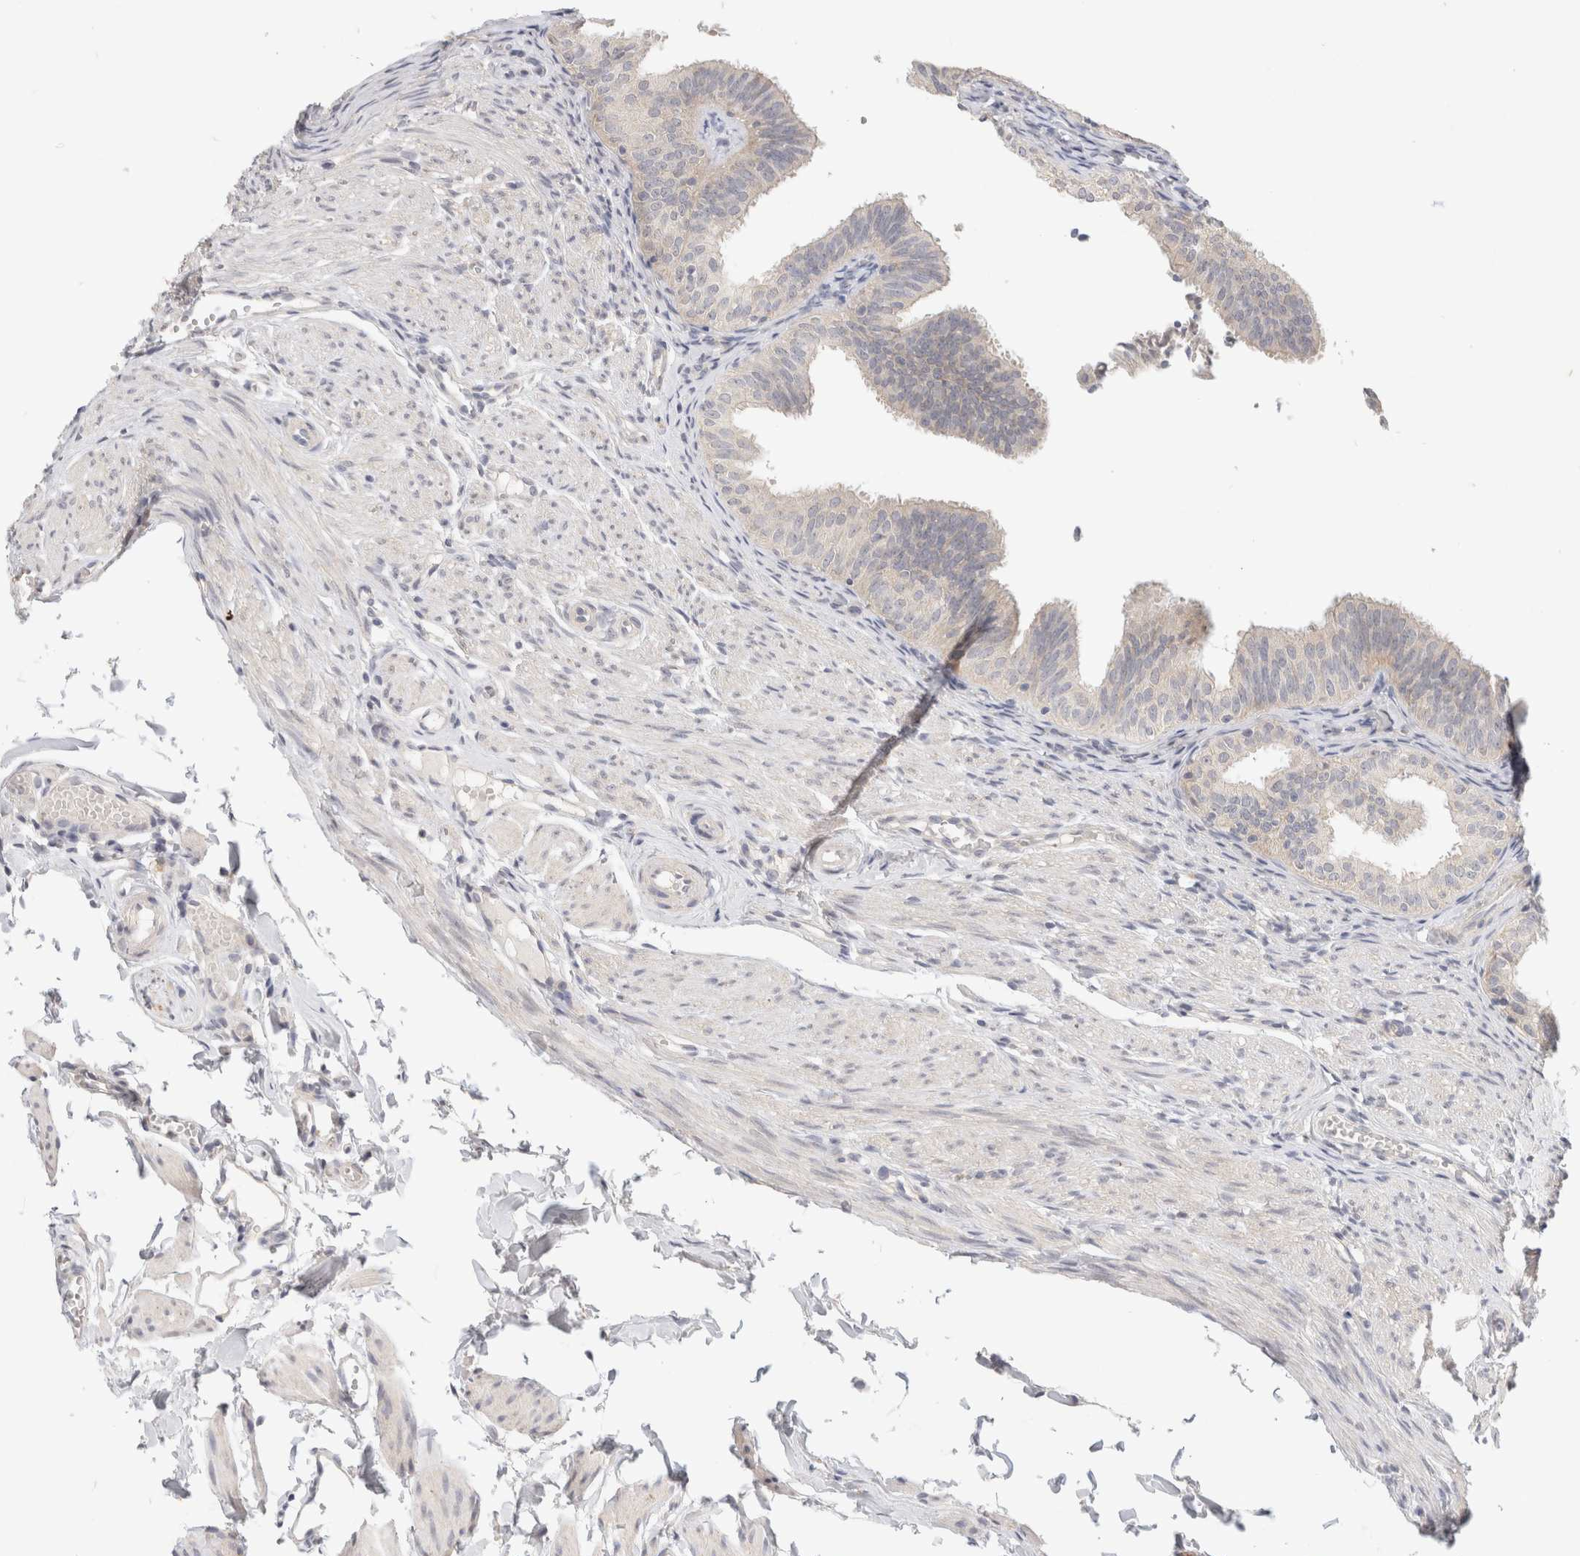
{"staining": {"intensity": "negative", "quantity": "none", "location": "none"}, "tissue": "fallopian tube", "cell_type": "Glandular cells", "image_type": "normal", "snomed": [{"axis": "morphology", "description": "Normal tissue, NOS"}, {"axis": "topography", "description": "Fallopian tube"}], "caption": "Normal fallopian tube was stained to show a protein in brown. There is no significant expression in glandular cells.", "gene": "CHRM4", "patient": {"sex": "female", "age": 35}}